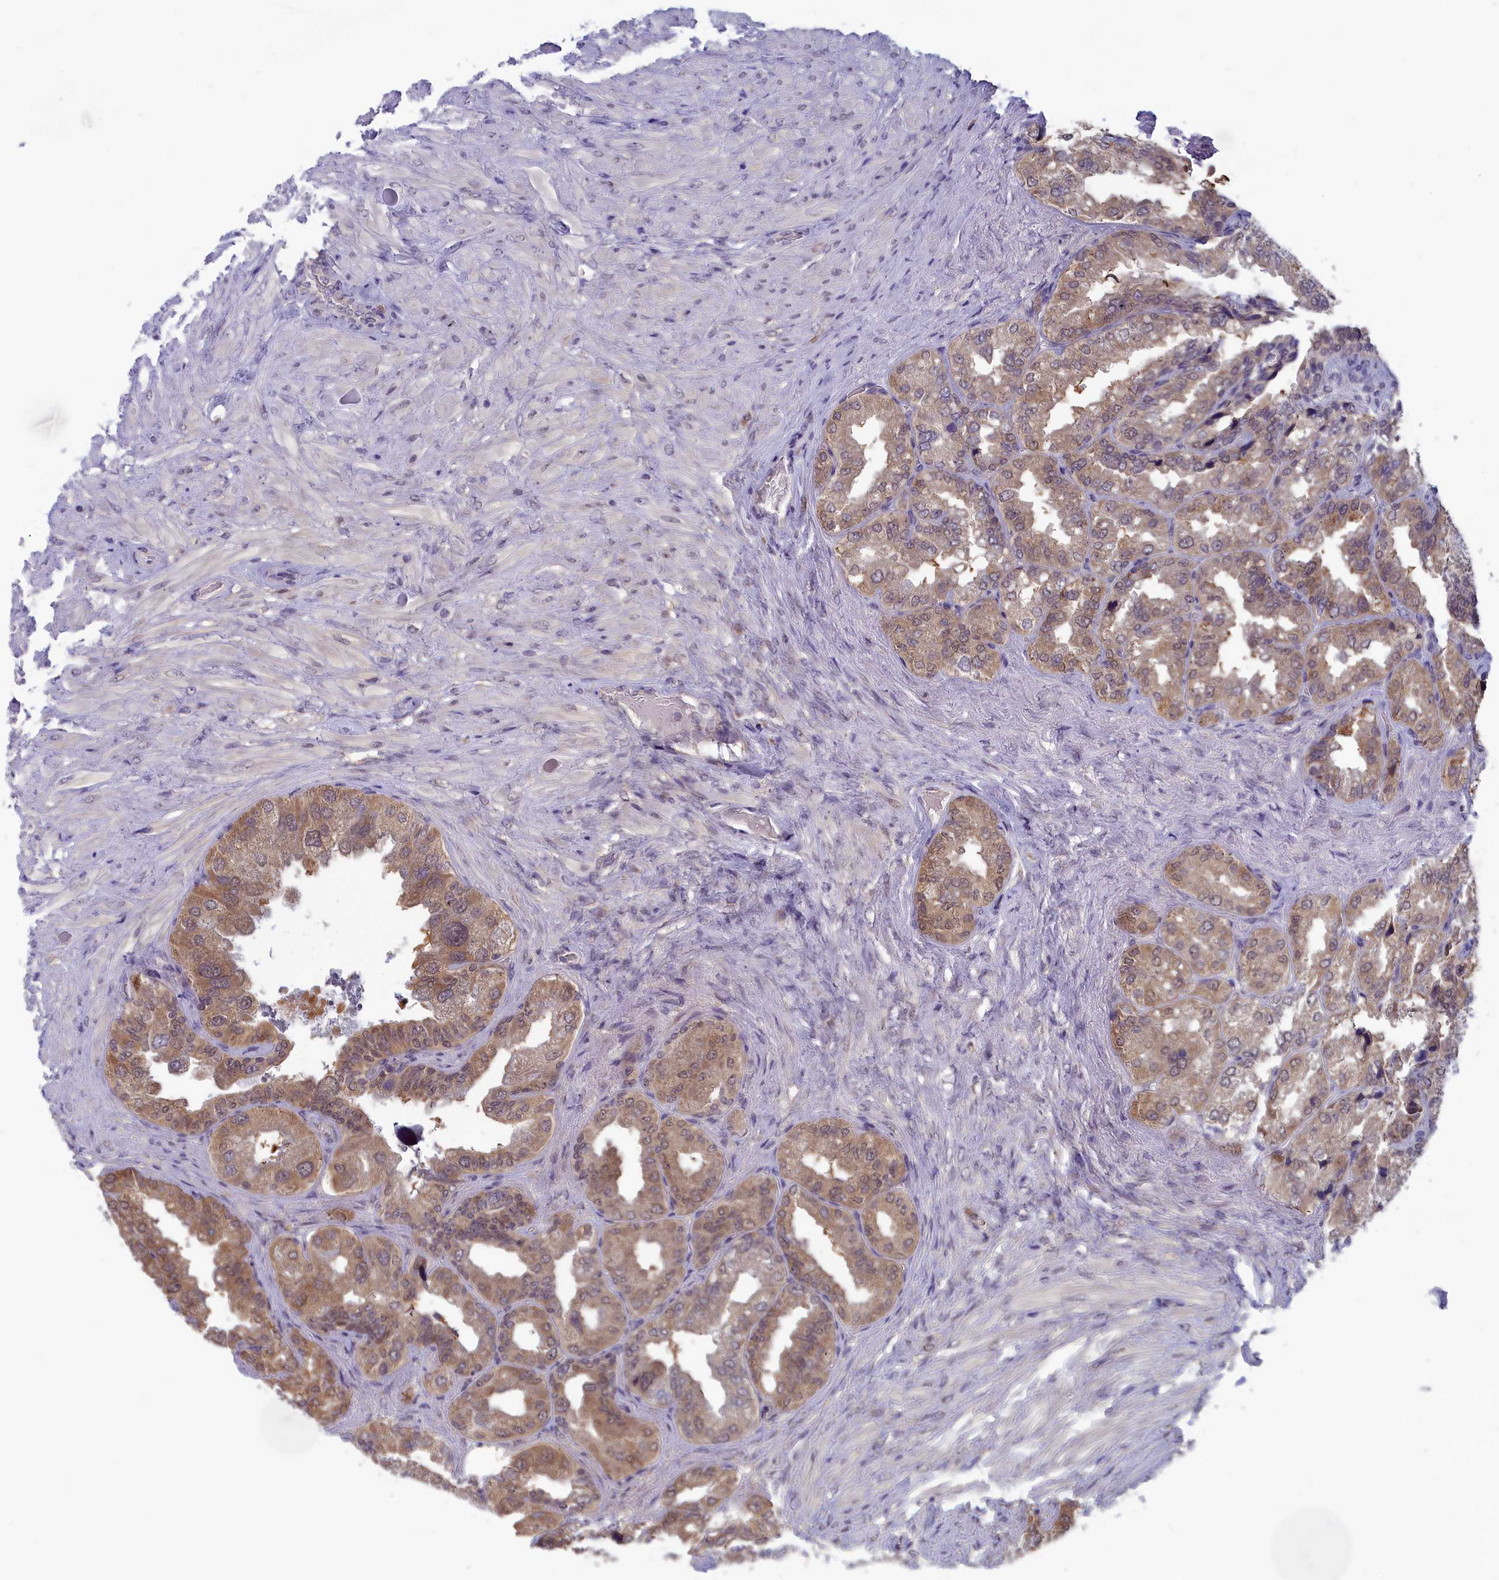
{"staining": {"intensity": "moderate", "quantity": ">75%", "location": "cytoplasmic/membranous"}, "tissue": "seminal vesicle", "cell_type": "Glandular cells", "image_type": "normal", "snomed": [{"axis": "morphology", "description": "Normal tissue, NOS"}, {"axis": "topography", "description": "Seminal veicle"}, {"axis": "topography", "description": "Peripheral nerve tissue"}], "caption": "Benign seminal vesicle reveals moderate cytoplasmic/membranous expression in about >75% of glandular cells (Stains: DAB in brown, nuclei in blue, Microscopy: brightfield microscopy at high magnification)..", "gene": "MRI1", "patient": {"sex": "male", "age": 63}}